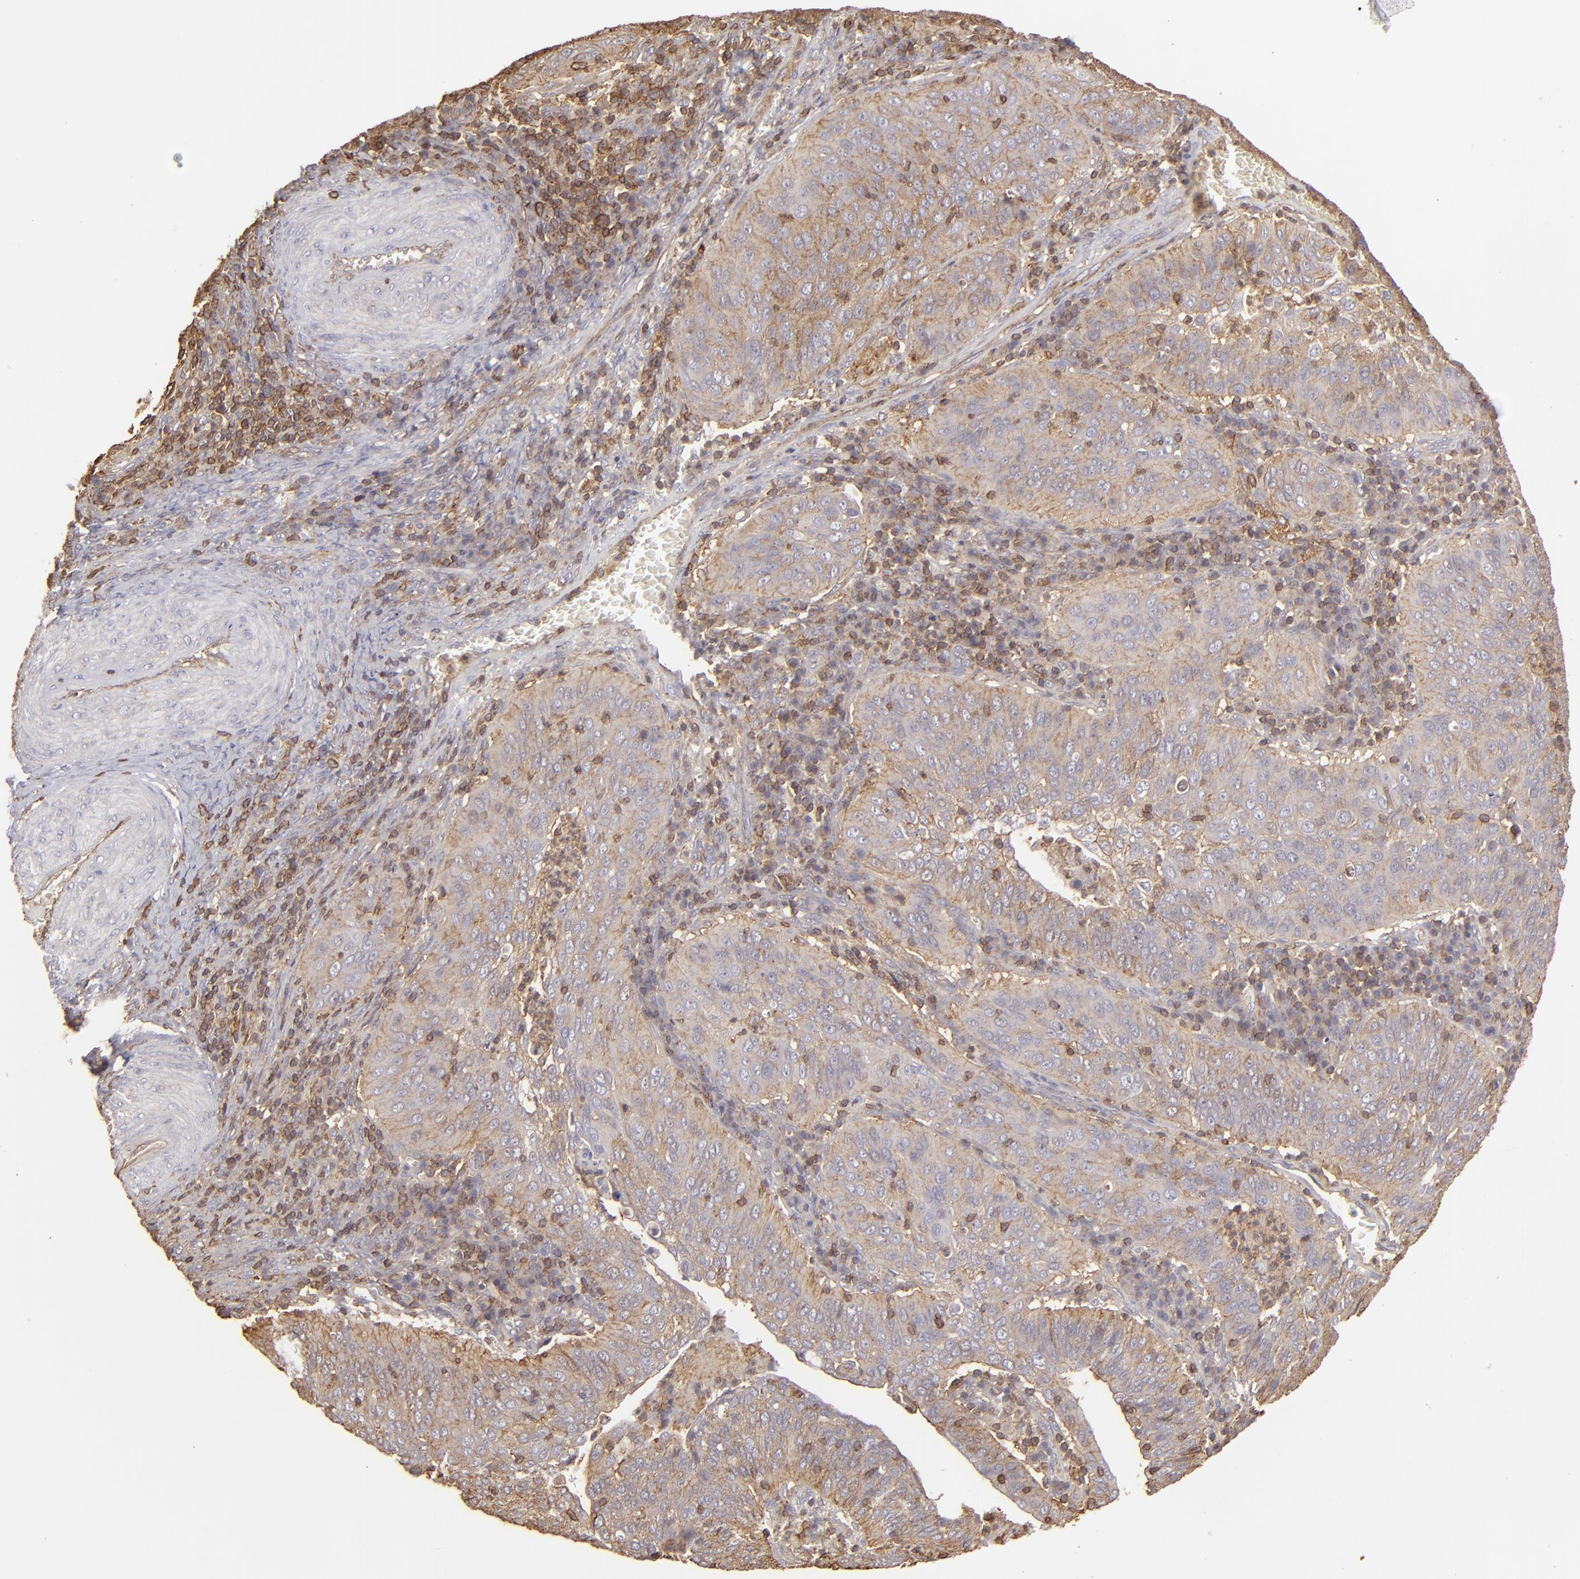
{"staining": {"intensity": "weak", "quantity": ">75%", "location": "cytoplasmic/membranous"}, "tissue": "cervical cancer", "cell_type": "Tumor cells", "image_type": "cancer", "snomed": [{"axis": "morphology", "description": "Squamous cell carcinoma, NOS"}, {"axis": "topography", "description": "Cervix"}], "caption": "A low amount of weak cytoplasmic/membranous staining is seen in approximately >75% of tumor cells in squamous cell carcinoma (cervical) tissue.", "gene": "ACTB", "patient": {"sex": "female", "age": 39}}